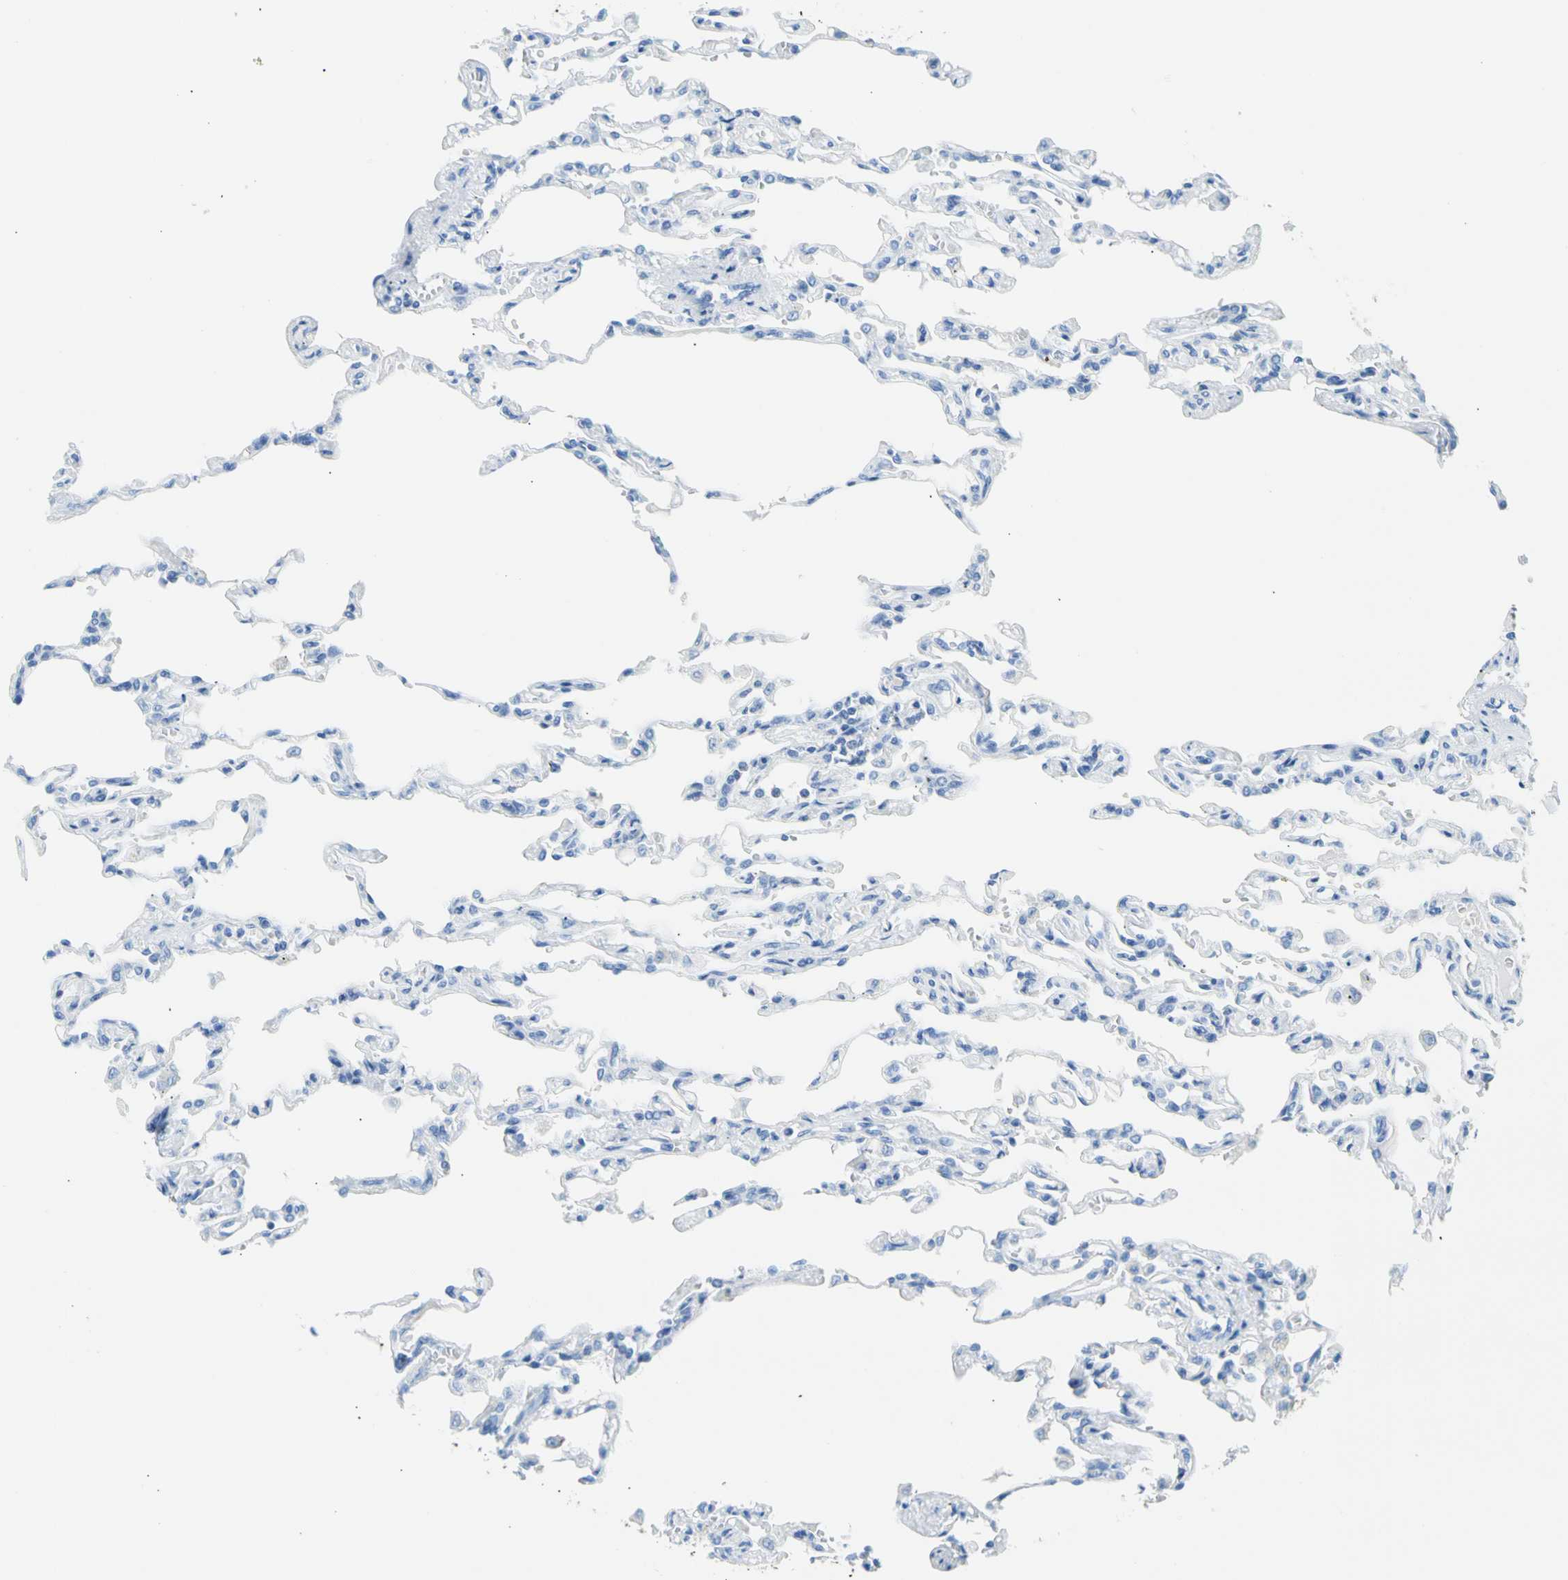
{"staining": {"intensity": "negative", "quantity": "none", "location": "none"}, "tissue": "lung", "cell_type": "Alveolar cells", "image_type": "normal", "snomed": [{"axis": "morphology", "description": "Normal tissue, NOS"}, {"axis": "topography", "description": "Lung"}], "caption": "Immunohistochemical staining of normal human lung reveals no significant positivity in alveolar cells.", "gene": "CEL", "patient": {"sex": "male", "age": 21}}